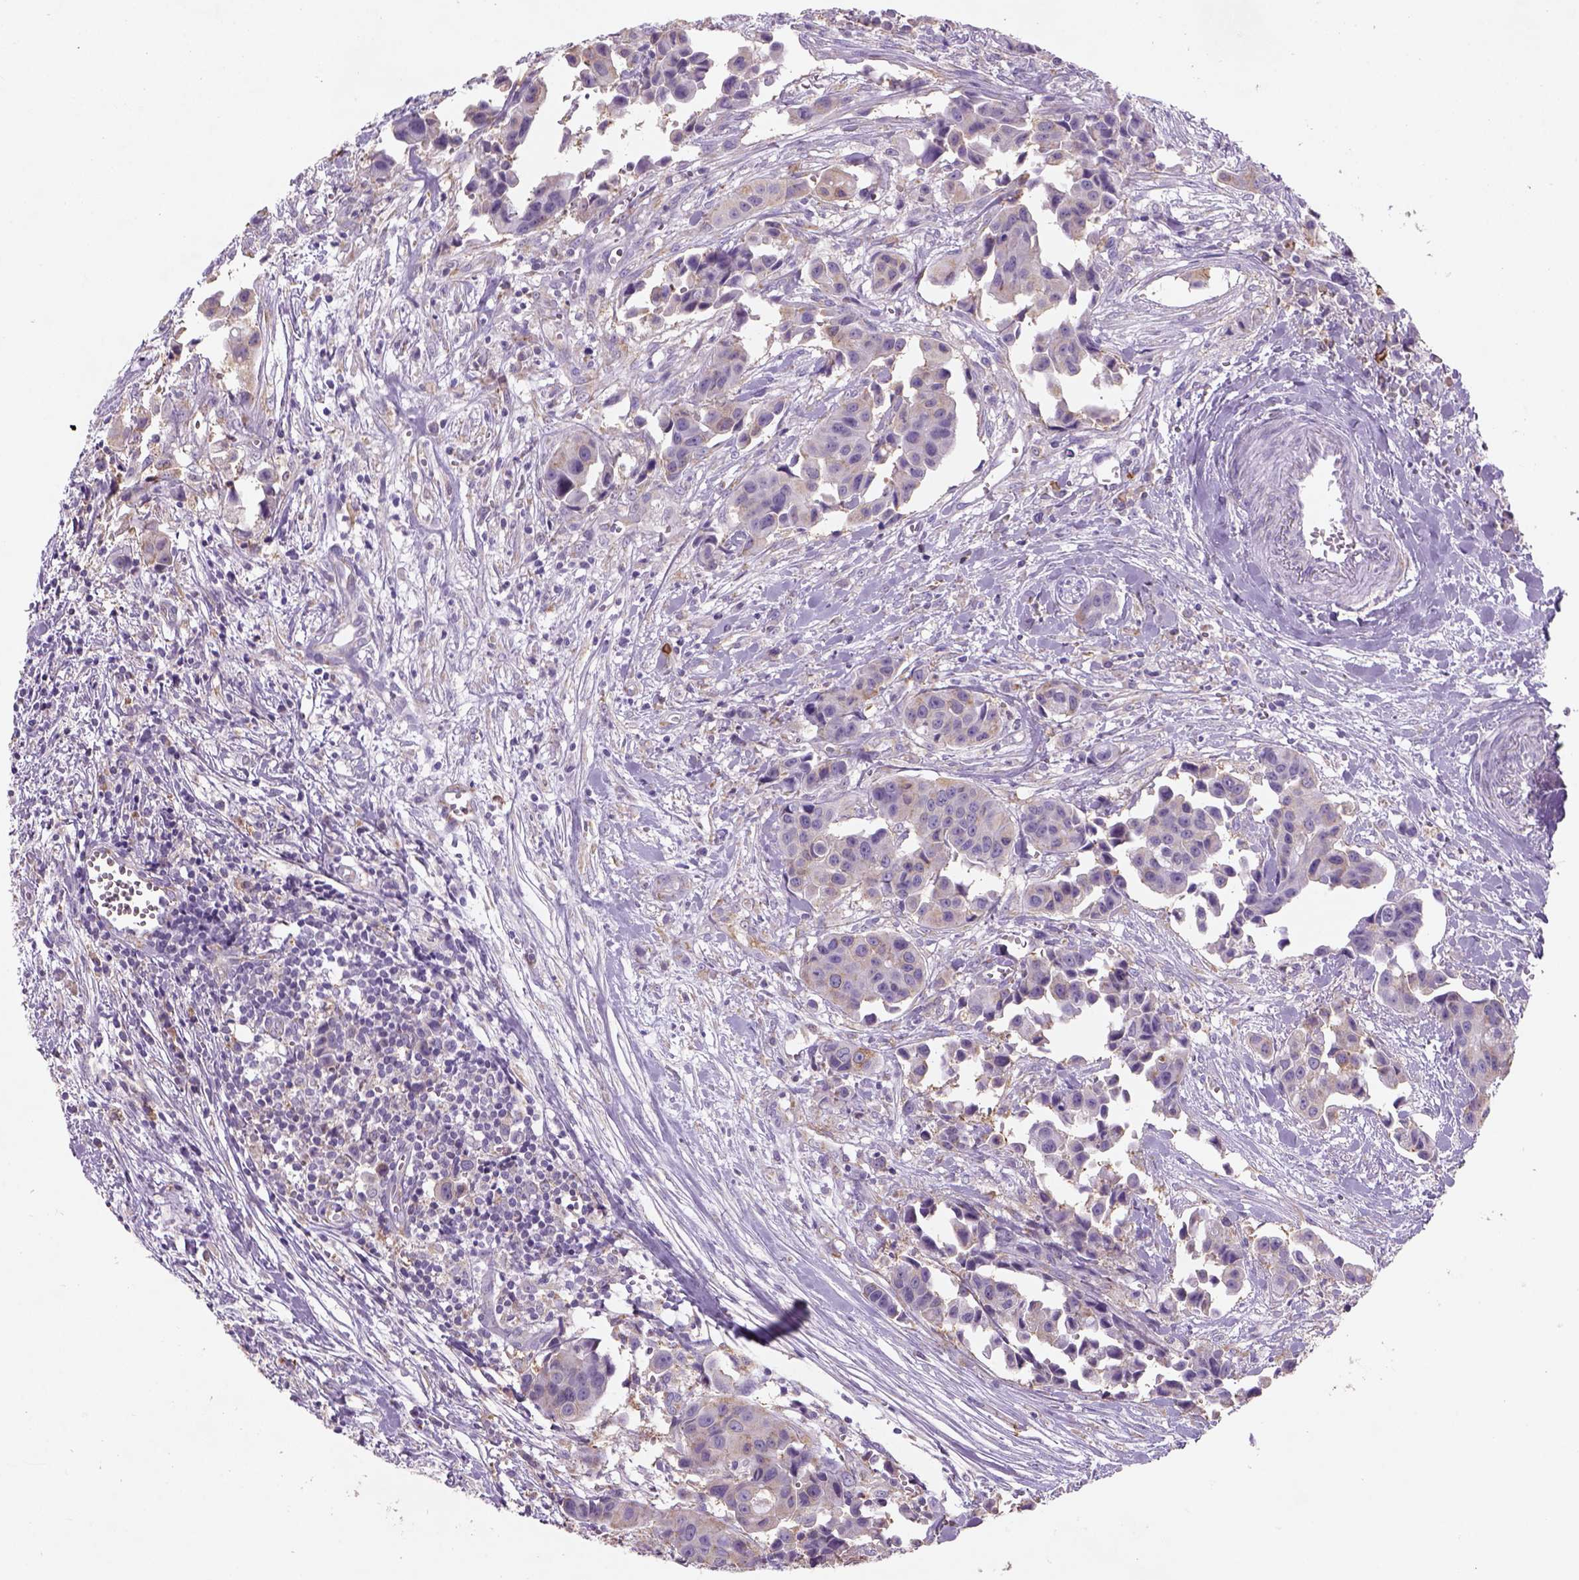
{"staining": {"intensity": "weak", "quantity": ">75%", "location": "cytoplasmic/membranous"}, "tissue": "head and neck cancer", "cell_type": "Tumor cells", "image_type": "cancer", "snomed": [{"axis": "morphology", "description": "Adenocarcinoma, NOS"}, {"axis": "topography", "description": "Head-Neck"}], "caption": "An image of human head and neck cancer stained for a protein shows weak cytoplasmic/membranous brown staining in tumor cells. Using DAB (brown) and hematoxylin (blue) stains, captured at high magnification using brightfield microscopy.", "gene": "NAALAD2", "patient": {"sex": "male", "age": 76}}